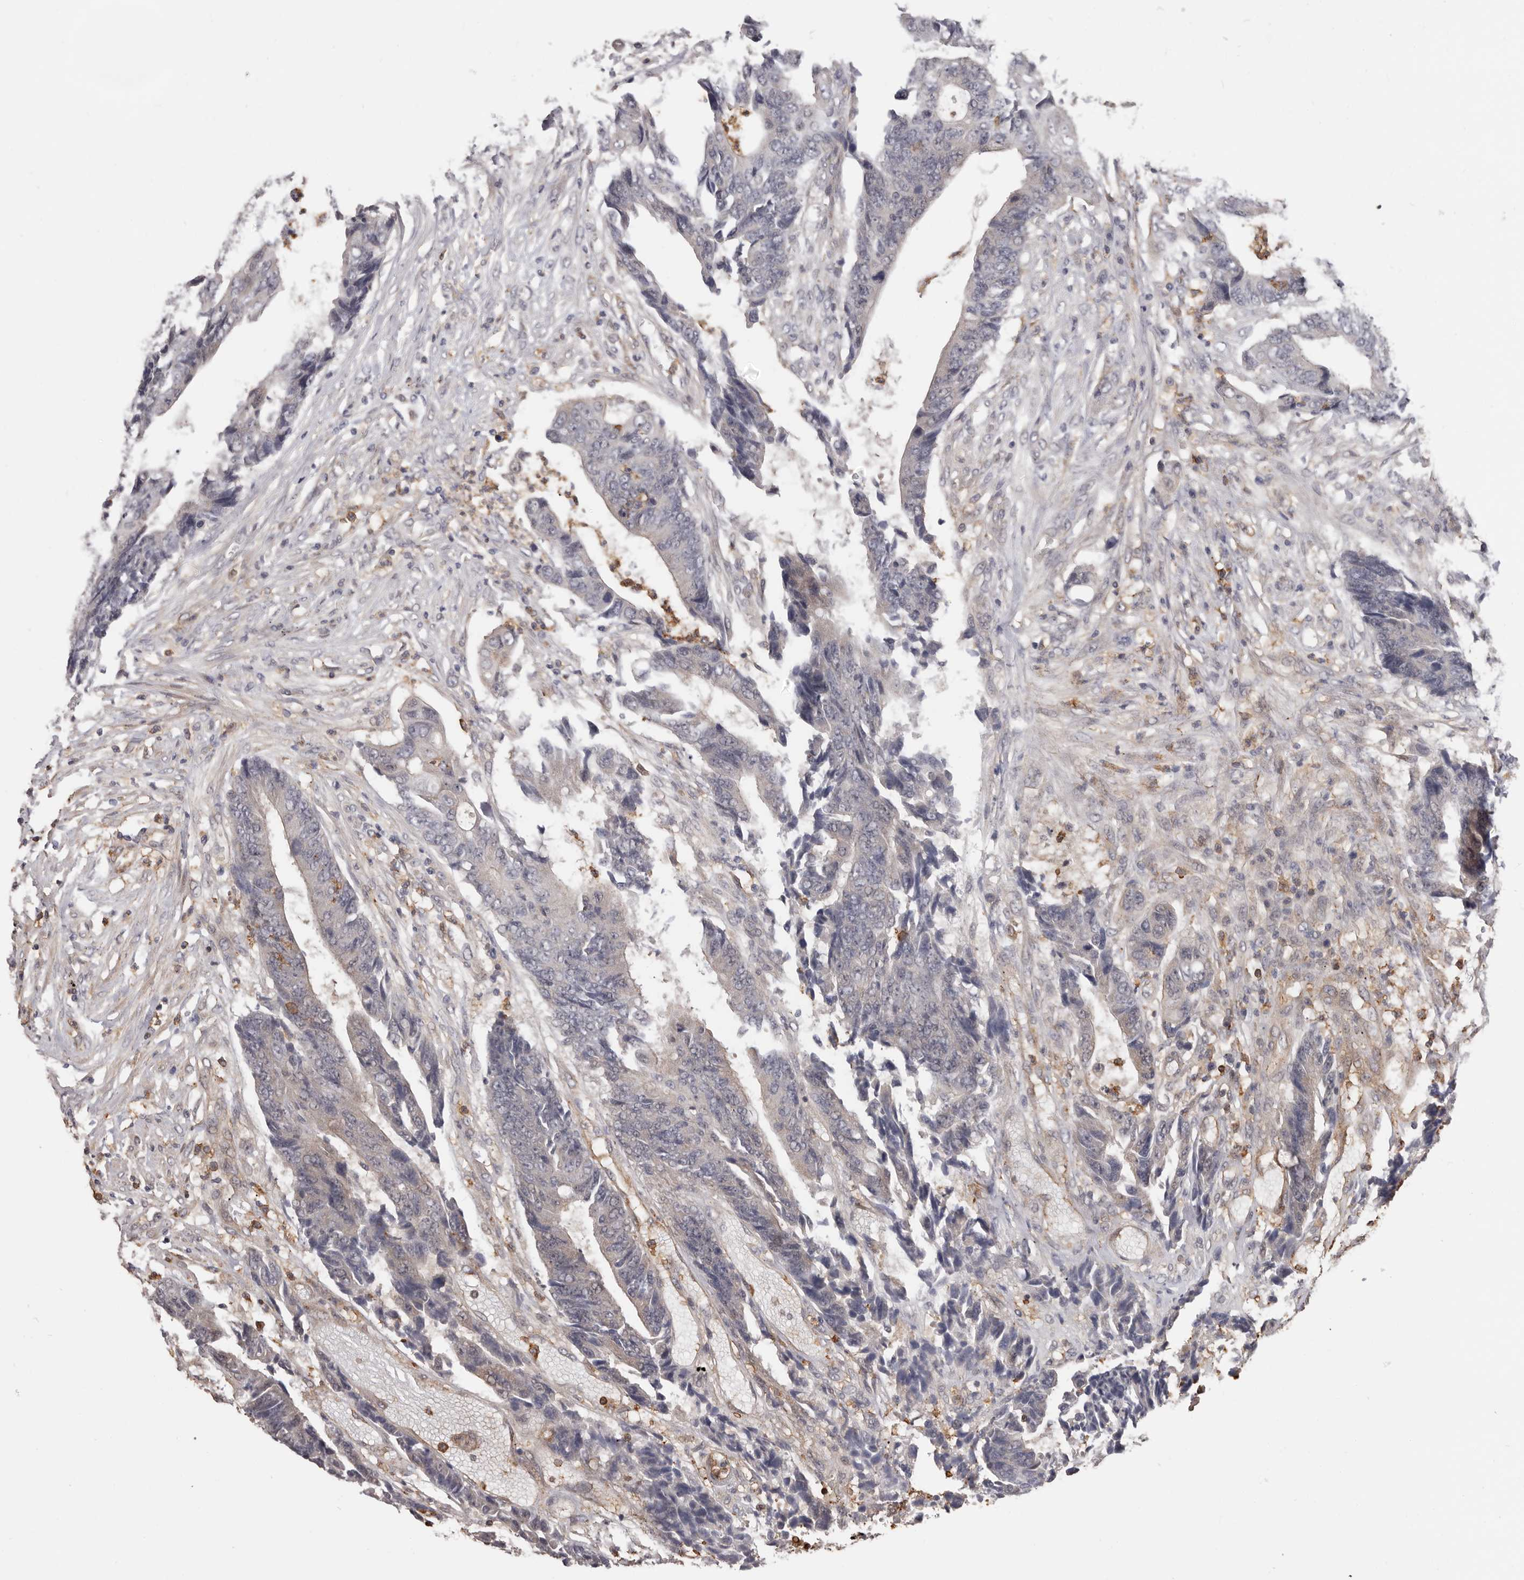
{"staining": {"intensity": "negative", "quantity": "none", "location": "none"}, "tissue": "colorectal cancer", "cell_type": "Tumor cells", "image_type": "cancer", "snomed": [{"axis": "morphology", "description": "Adenocarcinoma, NOS"}, {"axis": "topography", "description": "Rectum"}], "caption": "High magnification brightfield microscopy of colorectal cancer (adenocarcinoma) stained with DAB (brown) and counterstained with hematoxylin (blue): tumor cells show no significant expression.", "gene": "PRR12", "patient": {"sex": "male", "age": 84}}